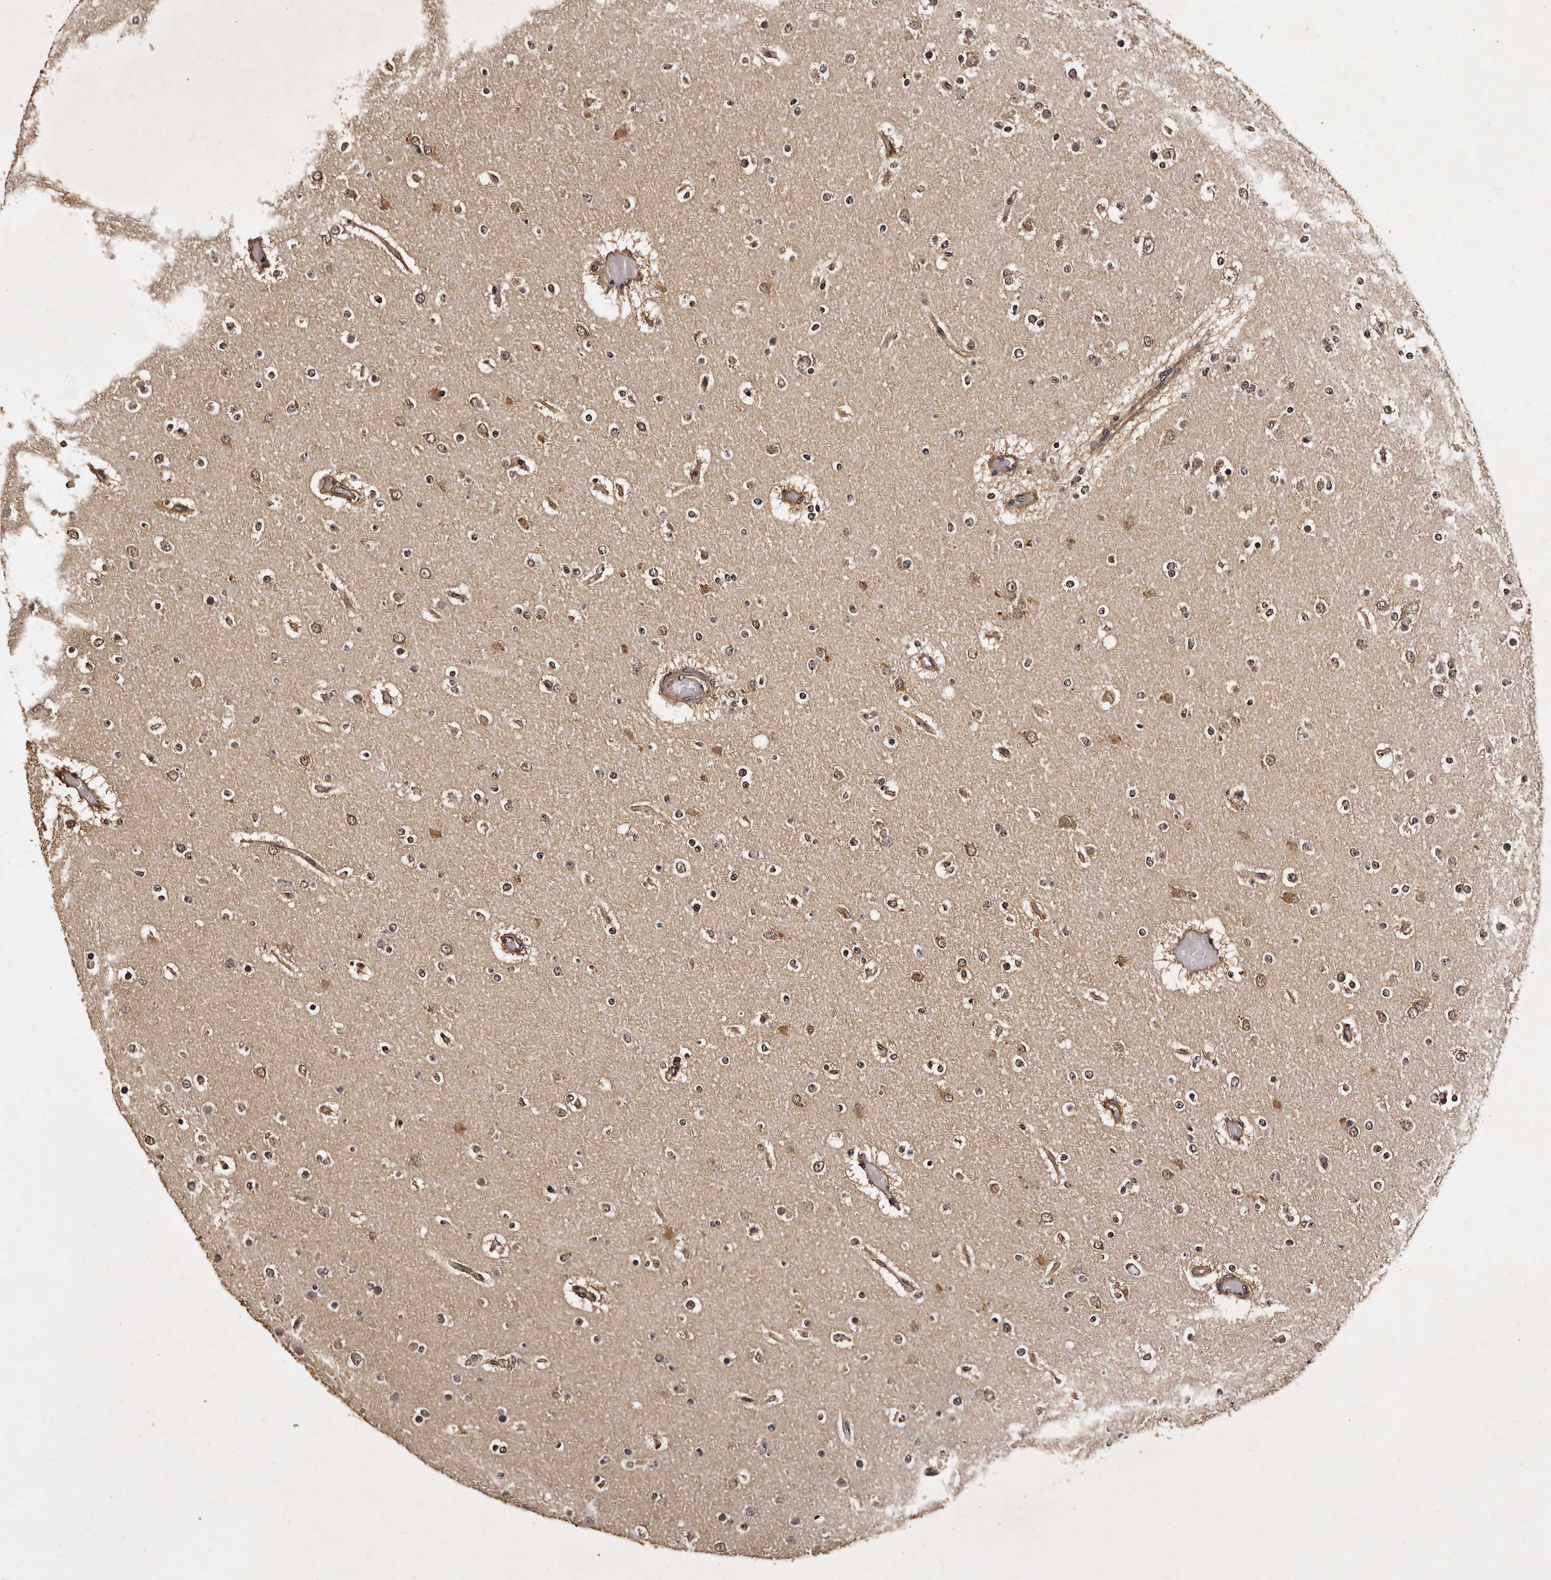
{"staining": {"intensity": "weak", "quantity": "25%-75%", "location": "nuclear"}, "tissue": "glioma", "cell_type": "Tumor cells", "image_type": "cancer", "snomed": [{"axis": "morphology", "description": "Glioma, malignant, Low grade"}, {"axis": "topography", "description": "Brain"}], "caption": "Approximately 25%-75% of tumor cells in human malignant glioma (low-grade) show weak nuclear protein staining as visualized by brown immunohistochemical staining.", "gene": "PARS2", "patient": {"sex": "female", "age": 22}}